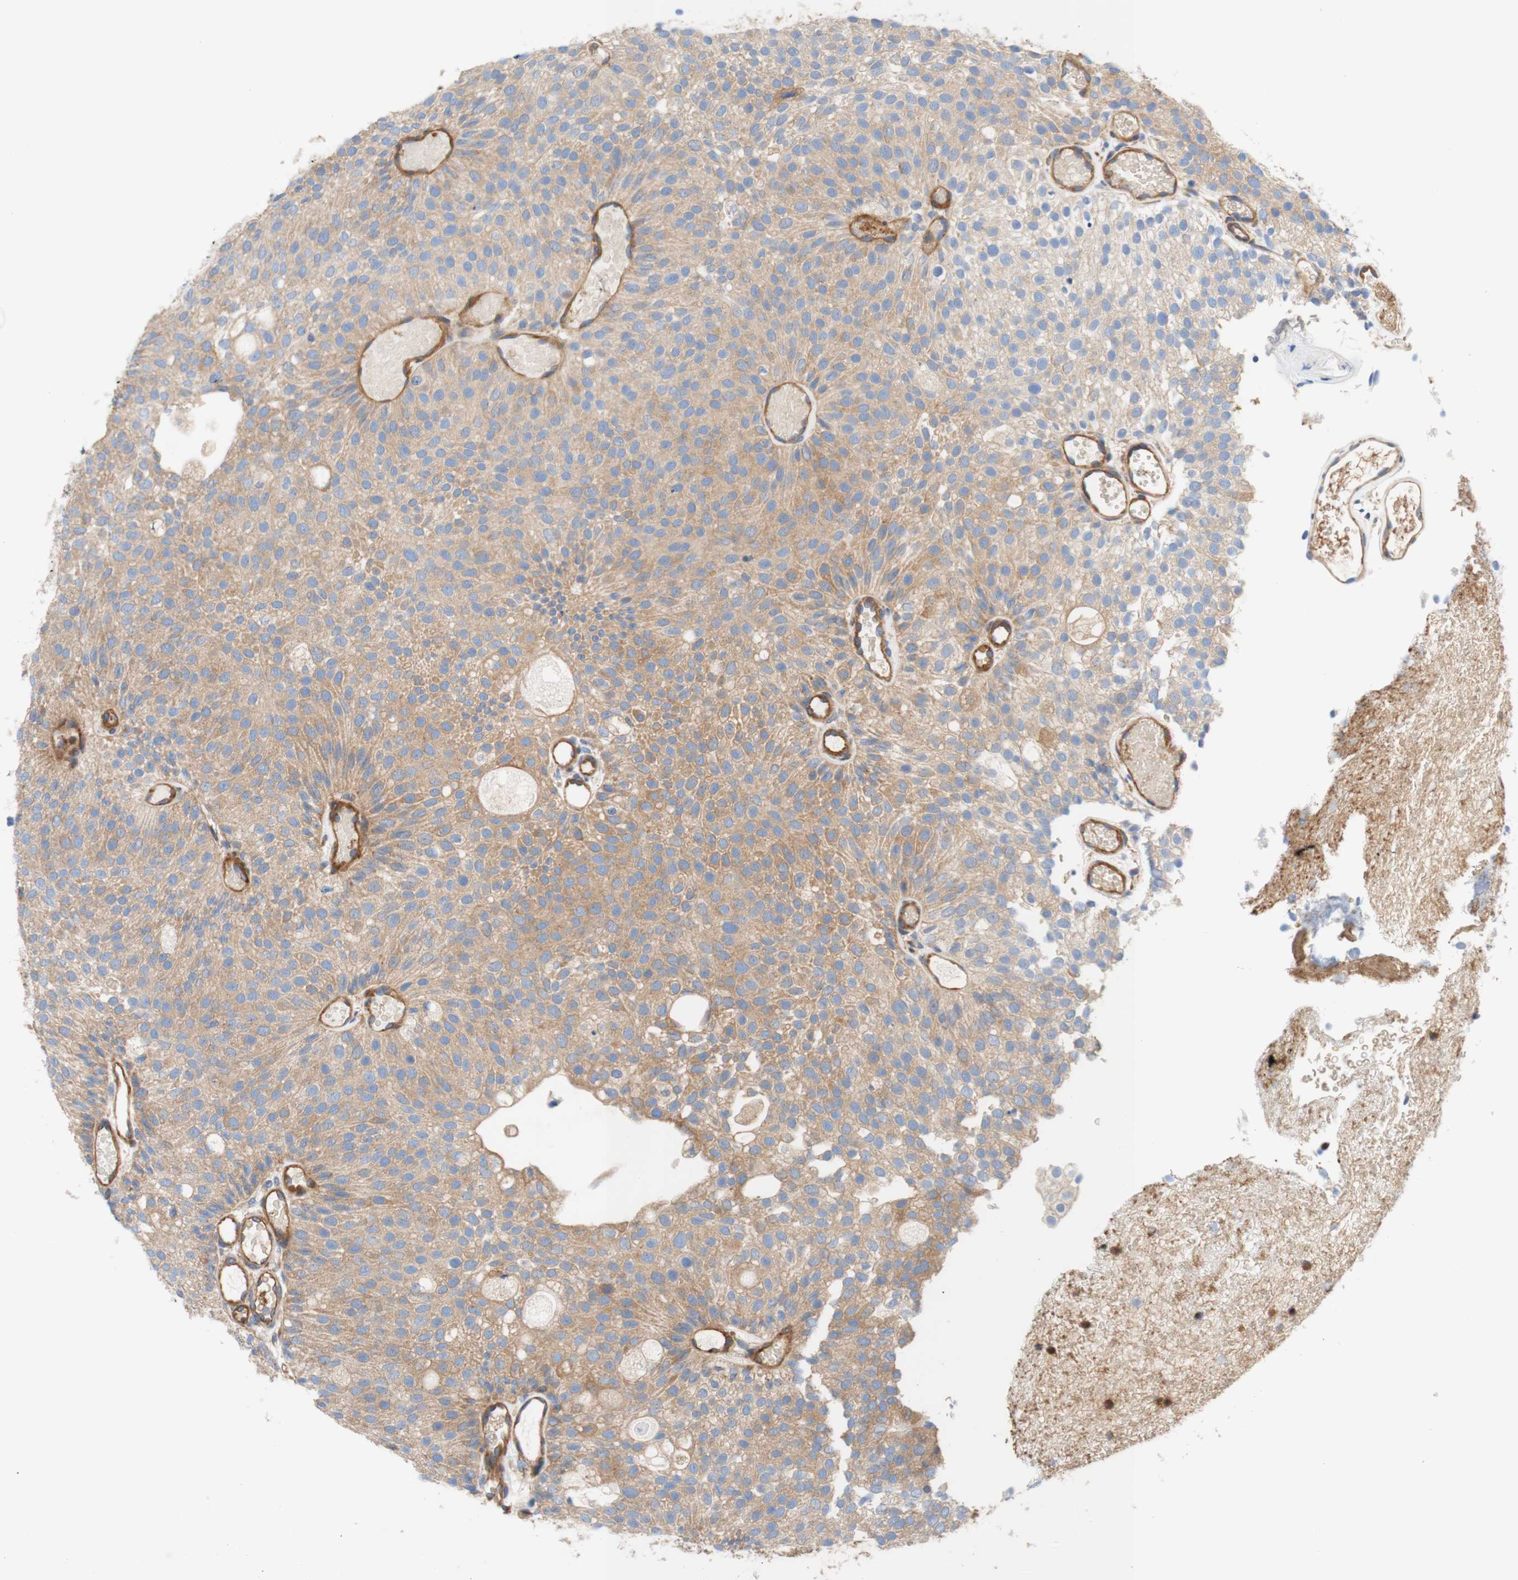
{"staining": {"intensity": "weak", "quantity": "25%-75%", "location": "cytoplasmic/membranous"}, "tissue": "urothelial cancer", "cell_type": "Tumor cells", "image_type": "cancer", "snomed": [{"axis": "morphology", "description": "Urothelial carcinoma, Low grade"}, {"axis": "topography", "description": "Urinary bladder"}], "caption": "Immunohistochemical staining of urothelial carcinoma (low-grade) shows weak cytoplasmic/membranous protein expression in approximately 25%-75% of tumor cells. (IHC, brightfield microscopy, high magnification).", "gene": "STOM", "patient": {"sex": "male", "age": 78}}